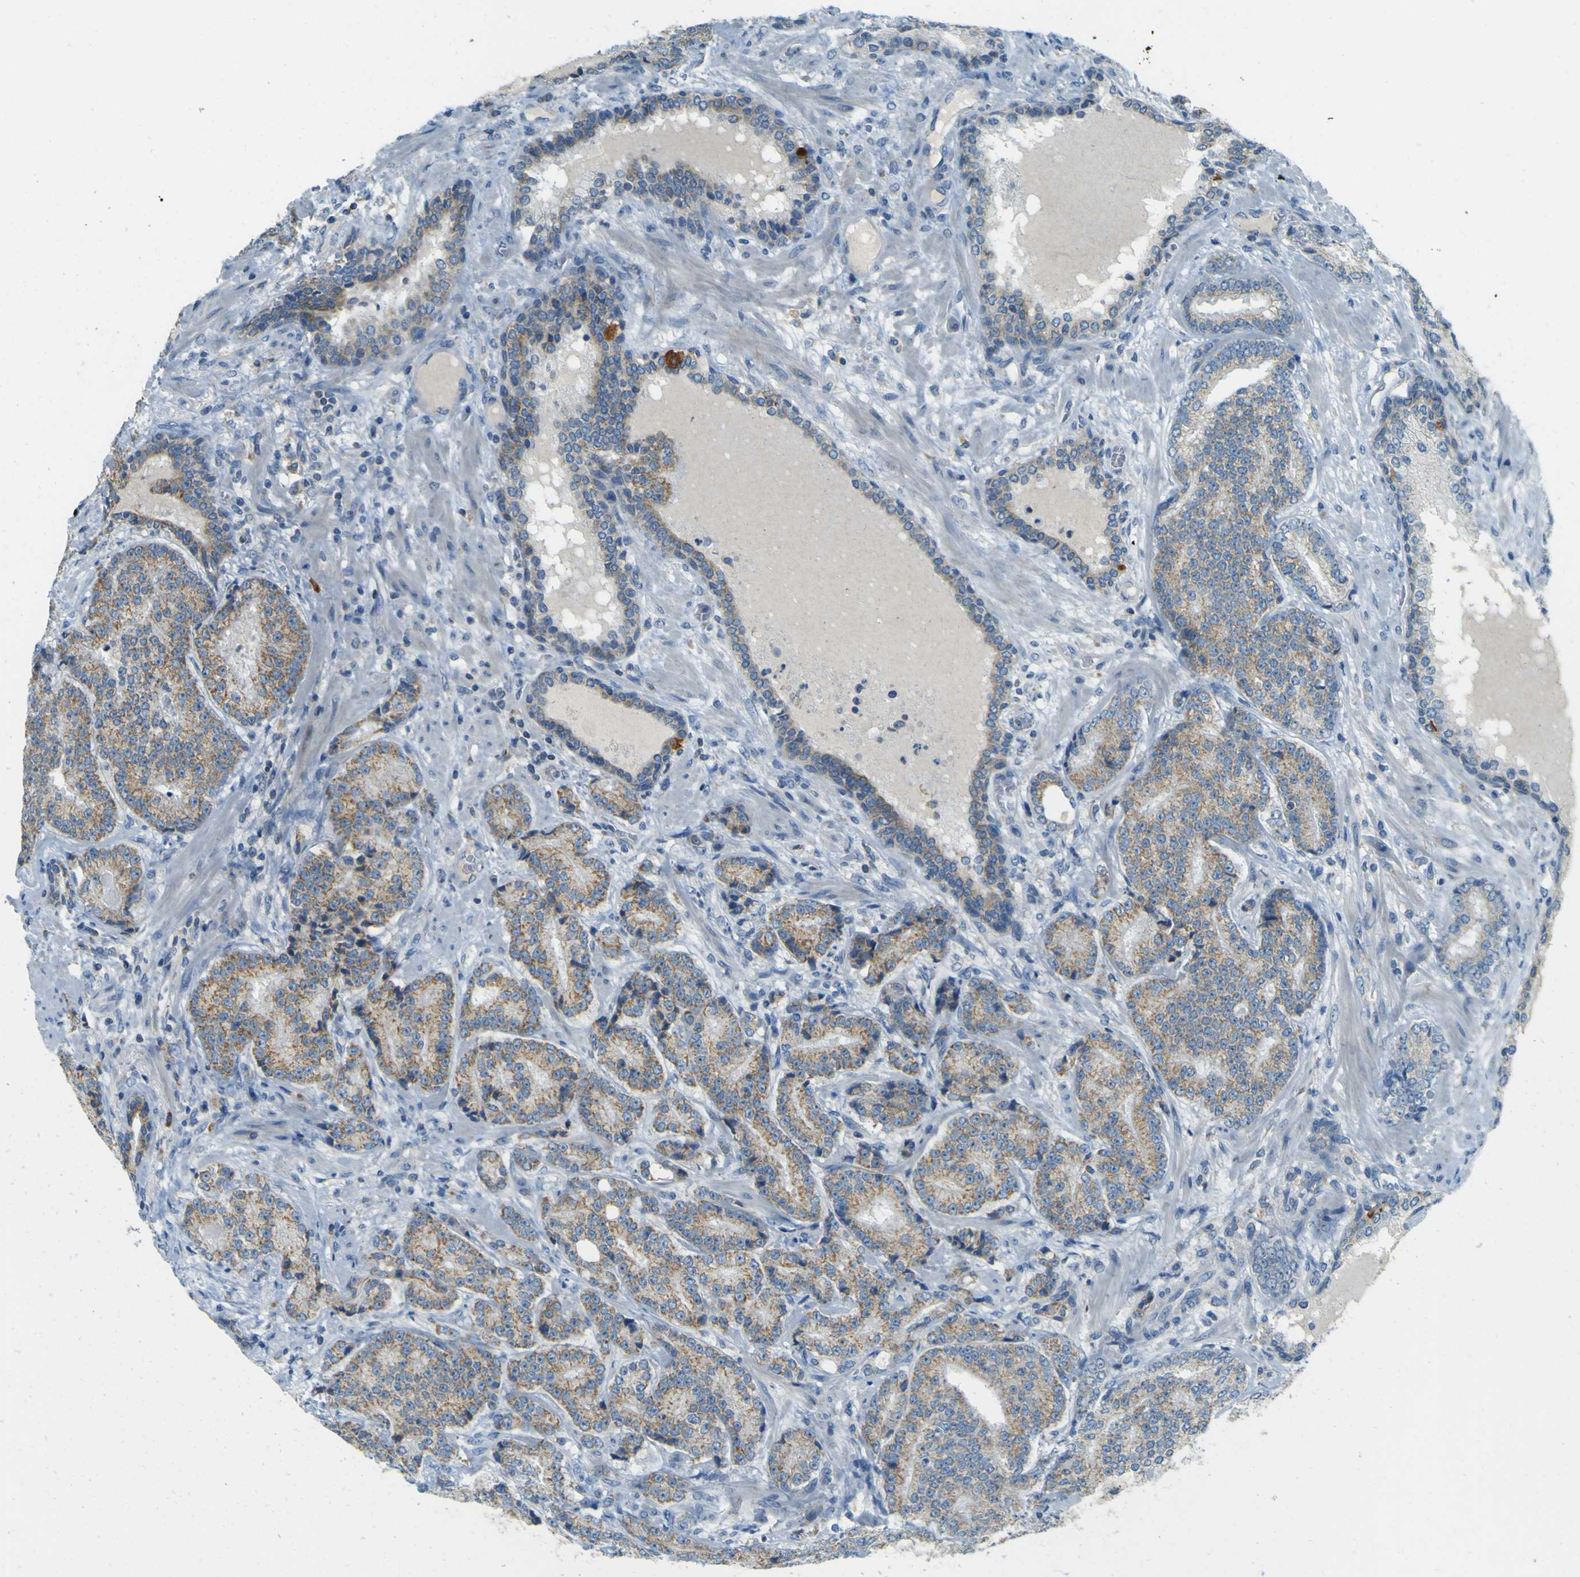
{"staining": {"intensity": "moderate", "quantity": ">75%", "location": "cytoplasmic/membranous"}, "tissue": "prostate cancer", "cell_type": "Tumor cells", "image_type": "cancer", "snomed": [{"axis": "morphology", "description": "Adenocarcinoma, Medium grade"}, {"axis": "topography", "description": "Prostate"}], "caption": "A histopathology image showing moderate cytoplasmic/membranous positivity in about >75% of tumor cells in prostate medium-grade adenocarcinoma, as visualized by brown immunohistochemical staining.", "gene": "FKTN", "patient": {"sex": "male", "age": 72}}